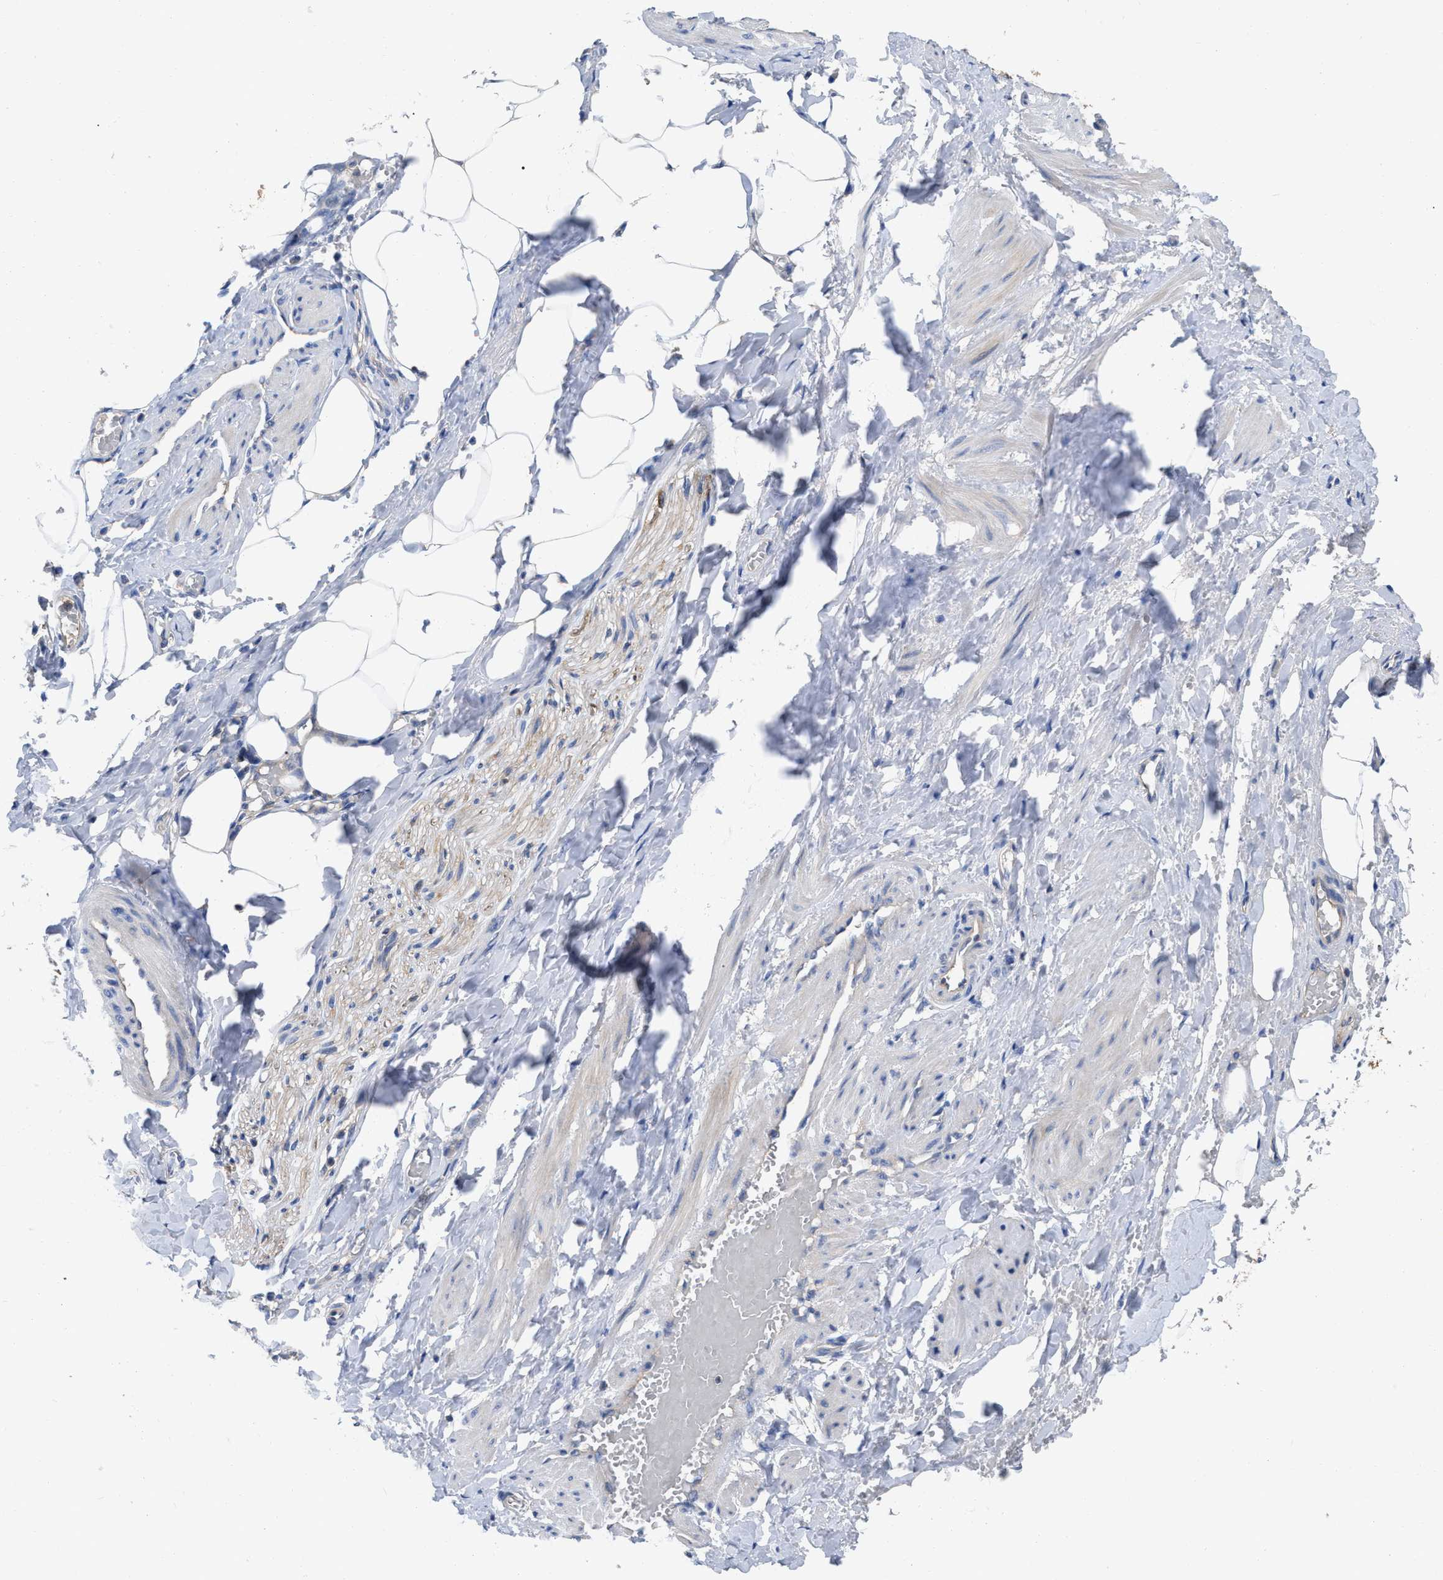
{"staining": {"intensity": "negative", "quantity": "none", "location": "none"}, "tissue": "adipose tissue", "cell_type": "Adipocytes", "image_type": "normal", "snomed": [{"axis": "morphology", "description": "Normal tissue, NOS"}, {"axis": "topography", "description": "Soft tissue"}, {"axis": "topography", "description": "Vascular tissue"}], "caption": "Adipocytes show no significant protein staining in benign adipose tissue. (Stains: DAB IHC with hematoxylin counter stain, Microscopy: brightfield microscopy at high magnification).", "gene": "RAP1GDS1", "patient": {"sex": "female", "age": 35}}